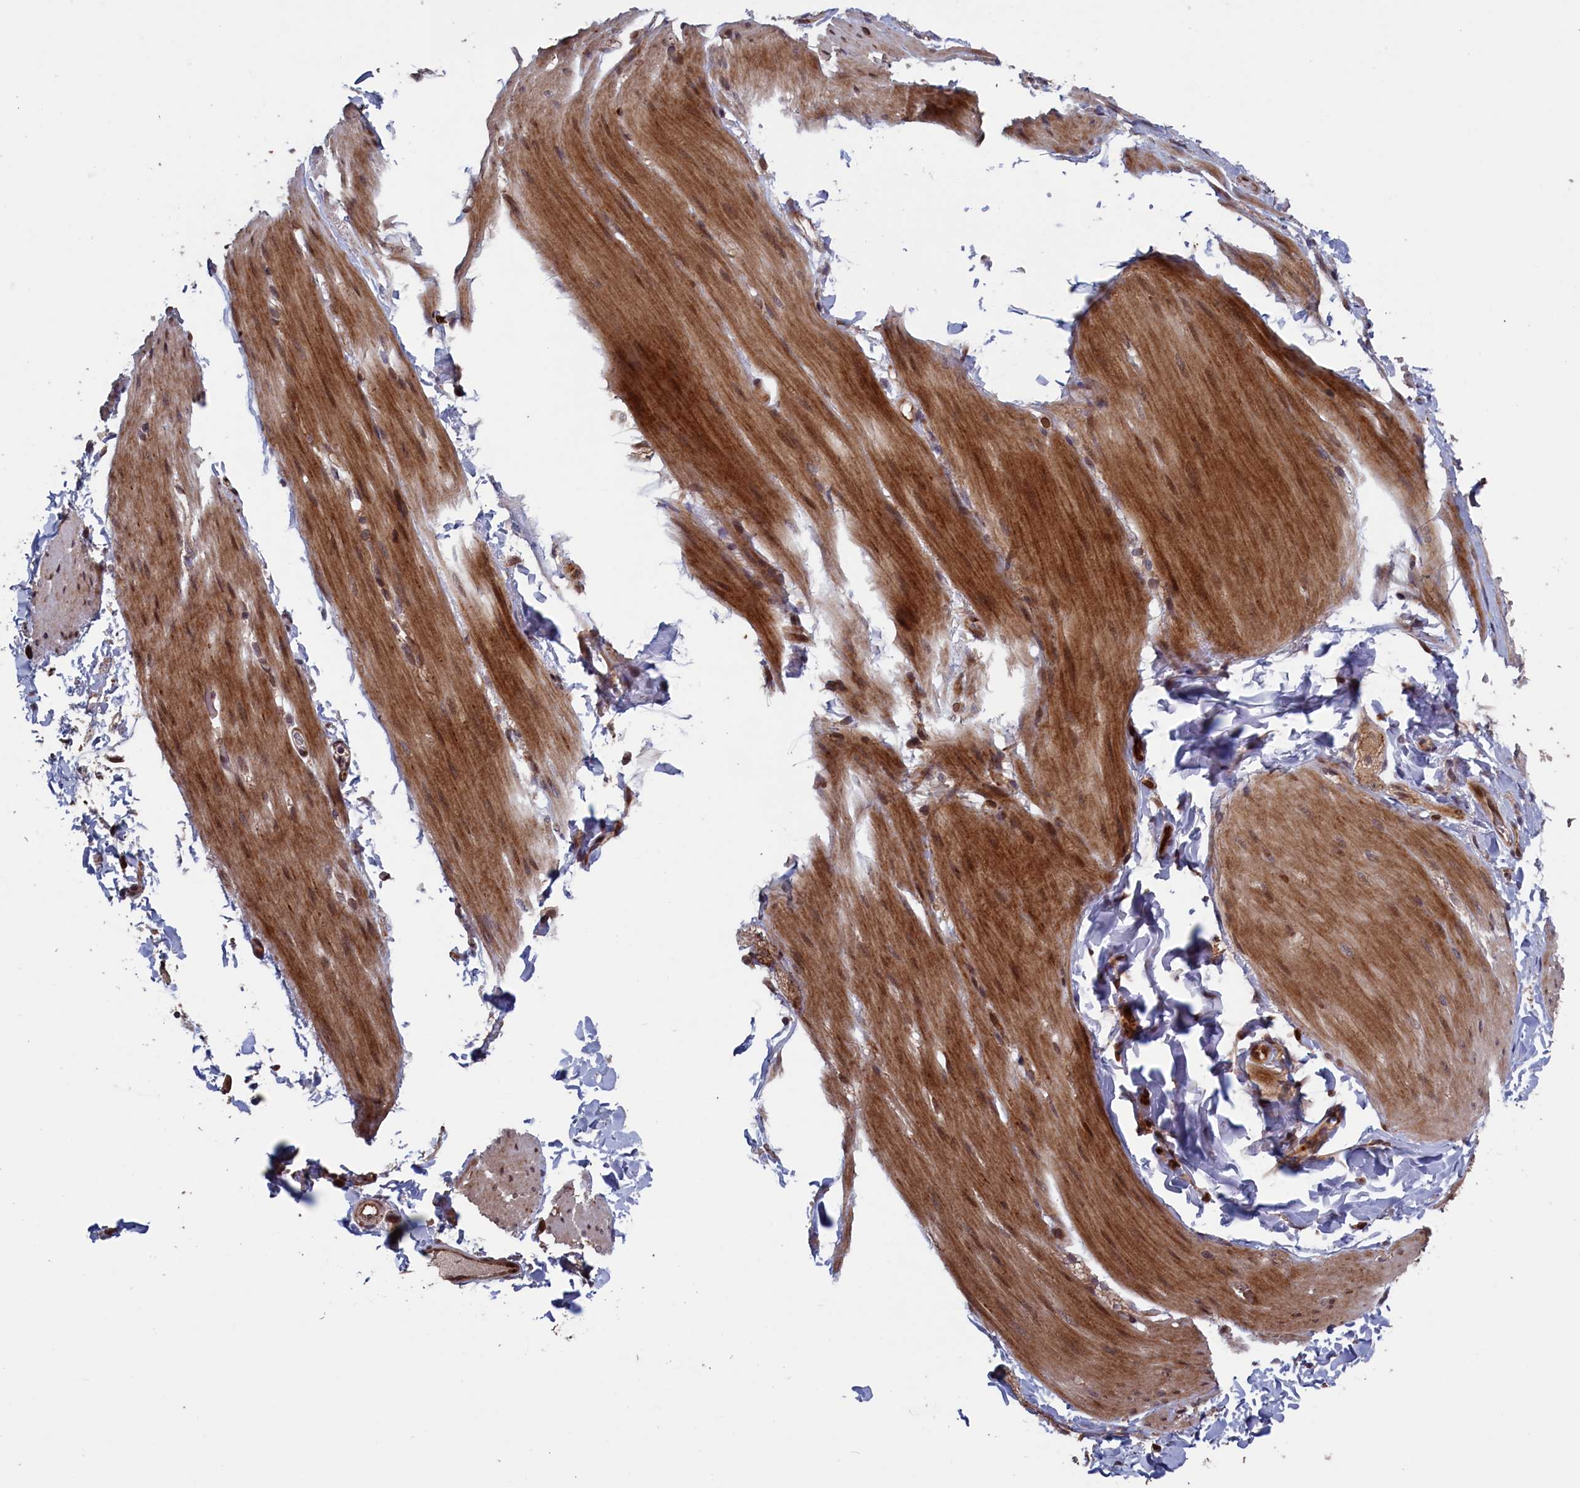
{"staining": {"intensity": "moderate", "quantity": "25%-75%", "location": "cytoplasmic/membranous,nuclear"}, "tissue": "smooth muscle", "cell_type": "Smooth muscle cells", "image_type": "normal", "snomed": [{"axis": "morphology", "description": "Normal tissue, NOS"}, {"axis": "topography", "description": "Smooth muscle"}, {"axis": "topography", "description": "Small intestine"}], "caption": "This histopathology image demonstrates immunohistochemistry staining of normal human smooth muscle, with medium moderate cytoplasmic/membranous,nuclear positivity in approximately 25%-75% of smooth muscle cells.", "gene": "LSG1", "patient": {"sex": "female", "age": 84}}